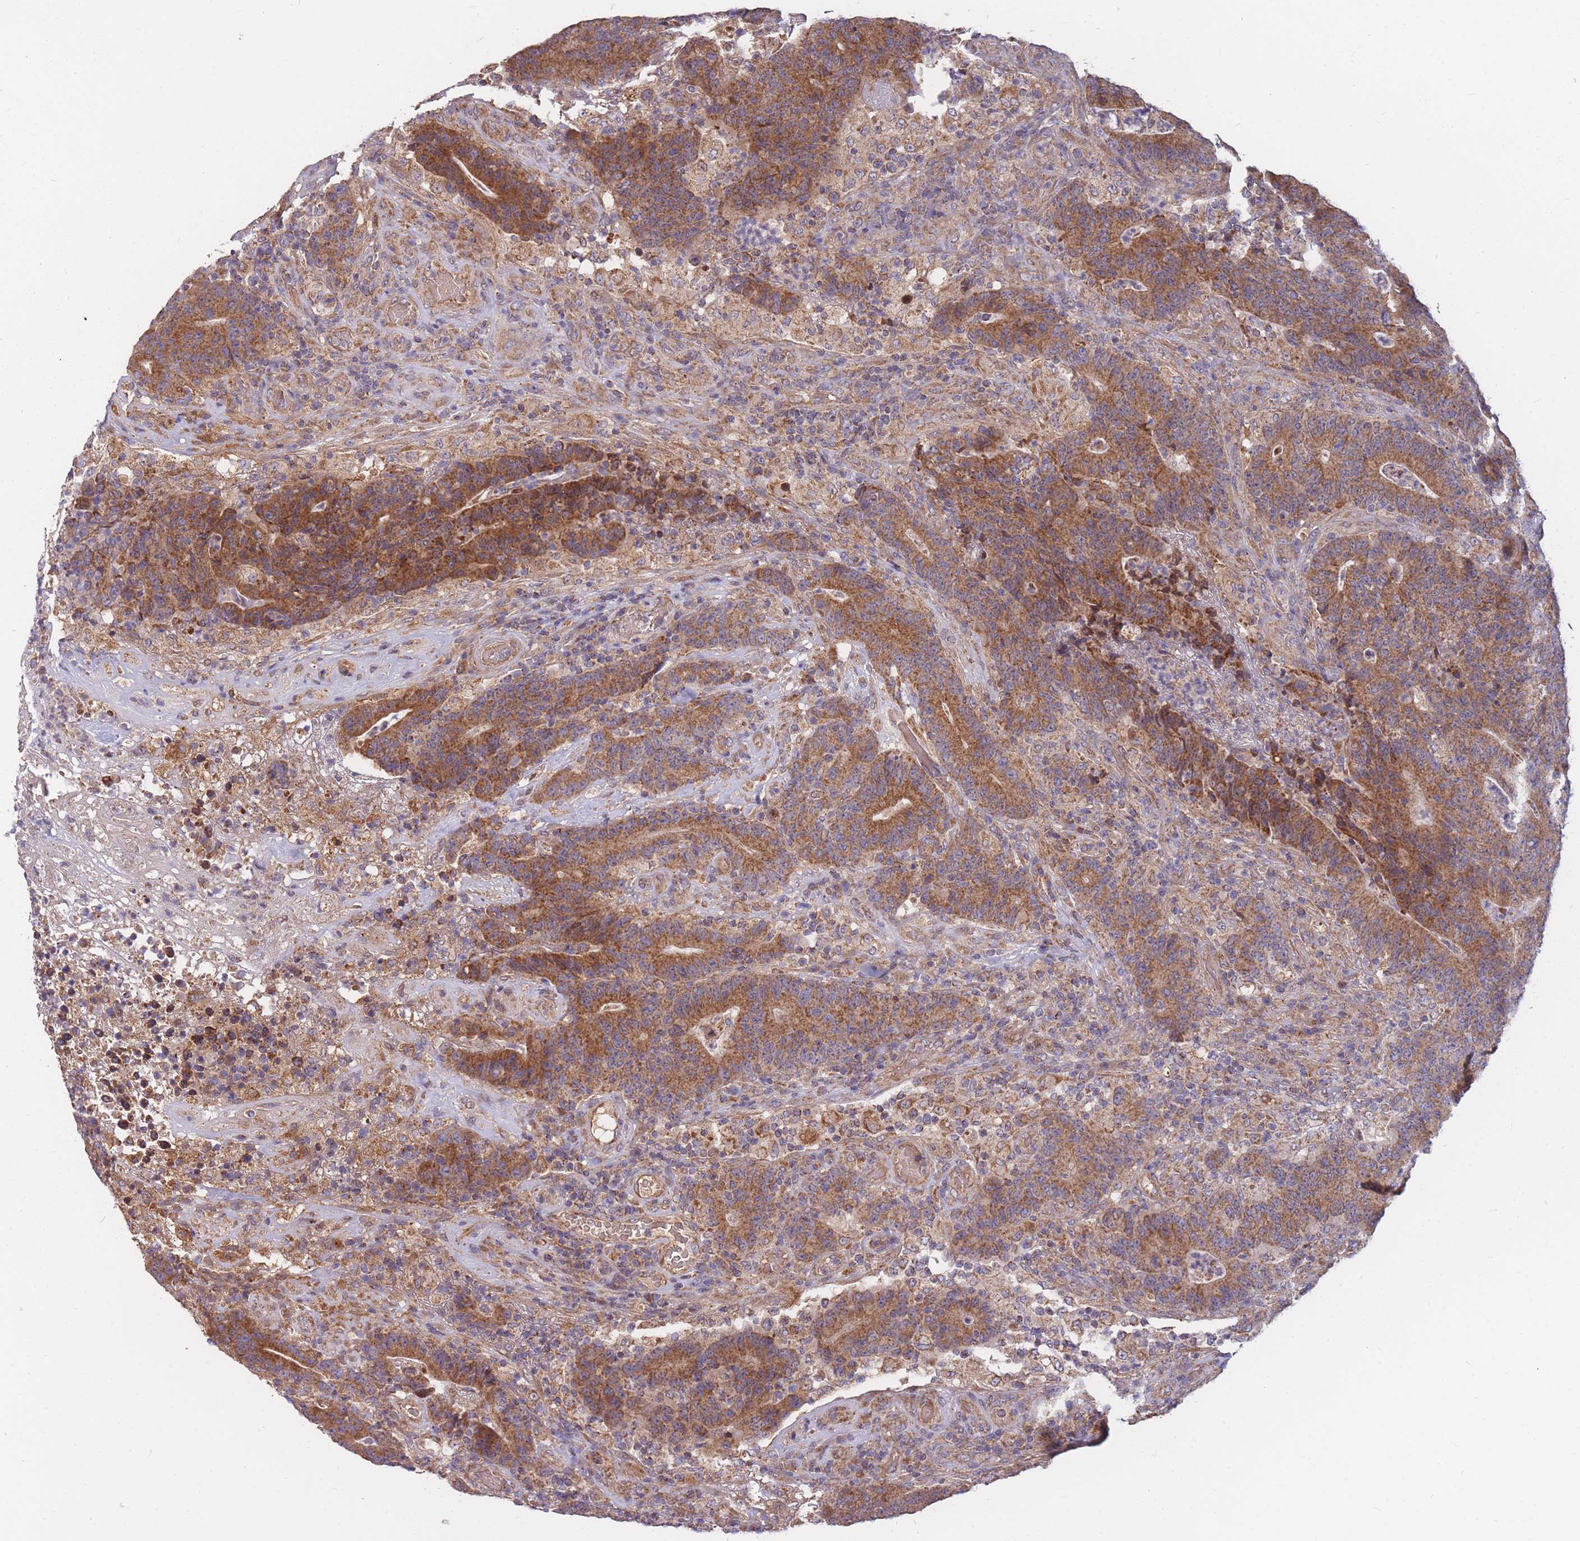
{"staining": {"intensity": "moderate", "quantity": ">75%", "location": "cytoplasmic/membranous"}, "tissue": "colorectal cancer", "cell_type": "Tumor cells", "image_type": "cancer", "snomed": [{"axis": "morphology", "description": "Normal tissue, NOS"}, {"axis": "morphology", "description": "Adenocarcinoma, NOS"}, {"axis": "topography", "description": "Colon"}], "caption": "Immunohistochemistry of colorectal adenocarcinoma reveals medium levels of moderate cytoplasmic/membranous expression in approximately >75% of tumor cells.", "gene": "PTPMT1", "patient": {"sex": "female", "age": 75}}